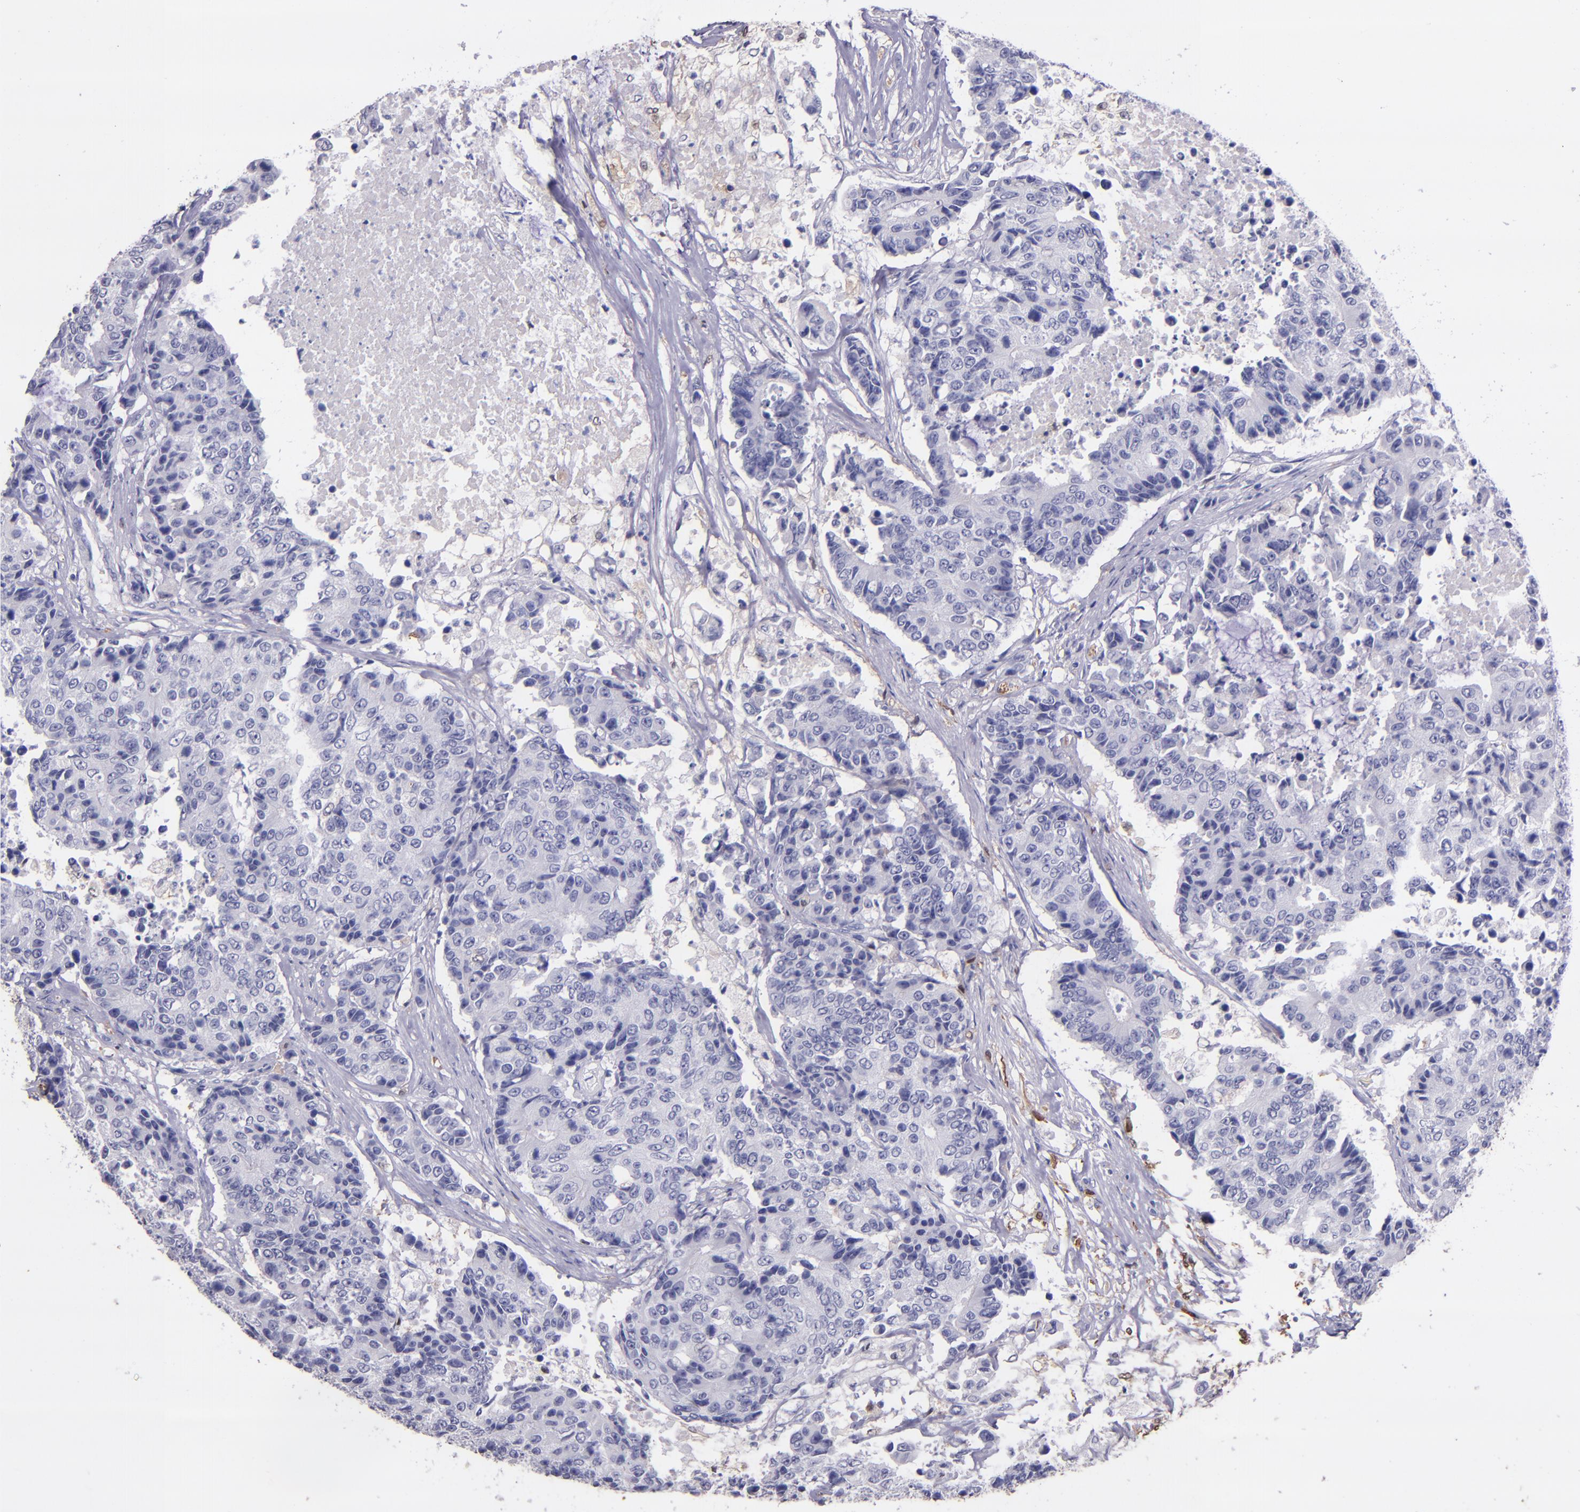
{"staining": {"intensity": "negative", "quantity": "none", "location": "none"}, "tissue": "colorectal cancer", "cell_type": "Tumor cells", "image_type": "cancer", "snomed": [{"axis": "morphology", "description": "Adenocarcinoma, NOS"}, {"axis": "topography", "description": "Colon"}], "caption": "An immunohistochemistry (IHC) micrograph of colorectal cancer (adenocarcinoma) is shown. There is no staining in tumor cells of colorectal cancer (adenocarcinoma). (Stains: DAB (3,3'-diaminobenzidine) IHC with hematoxylin counter stain, Microscopy: brightfield microscopy at high magnification).", "gene": "F13A1", "patient": {"sex": "female", "age": 86}}